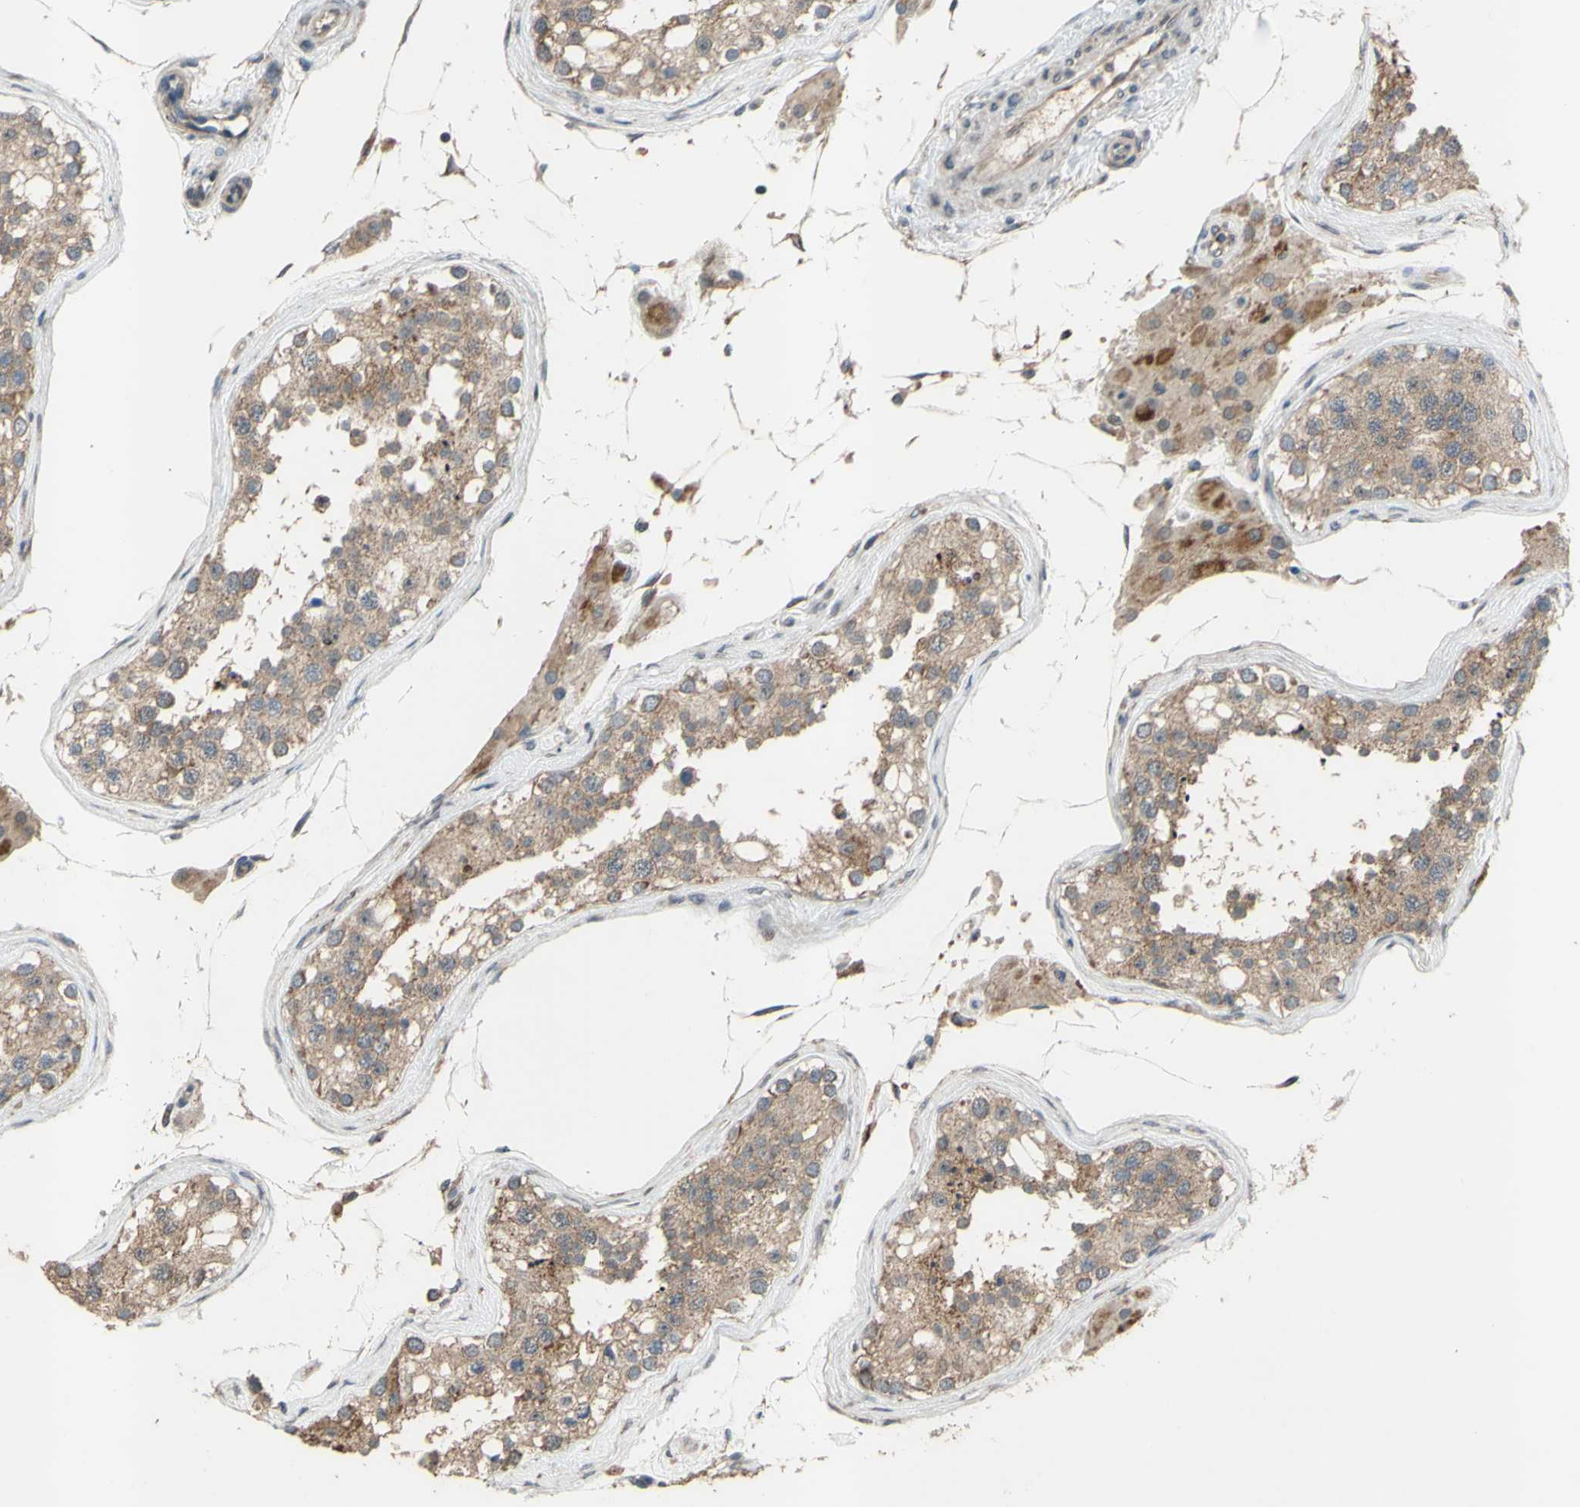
{"staining": {"intensity": "weak", "quantity": ">75%", "location": "cytoplasmic/membranous"}, "tissue": "testis", "cell_type": "Cells in seminiferous ducts", "image_type": "normal", "snomed": [{"axis": "morphology", "description": "Normal tissue, NOS"}, {"axis": "topography", "description": "Testis"}], "caption": "Testis stained with DAB (3,3'-diaminobenzidine) immunohistochemistry exhibits low levels of weak cytoplasmic/membranous positivity in about >75% of cells in seminiferous ducts.", "gene": "CD164", "patient": {"sex": "male", "age": 68}}